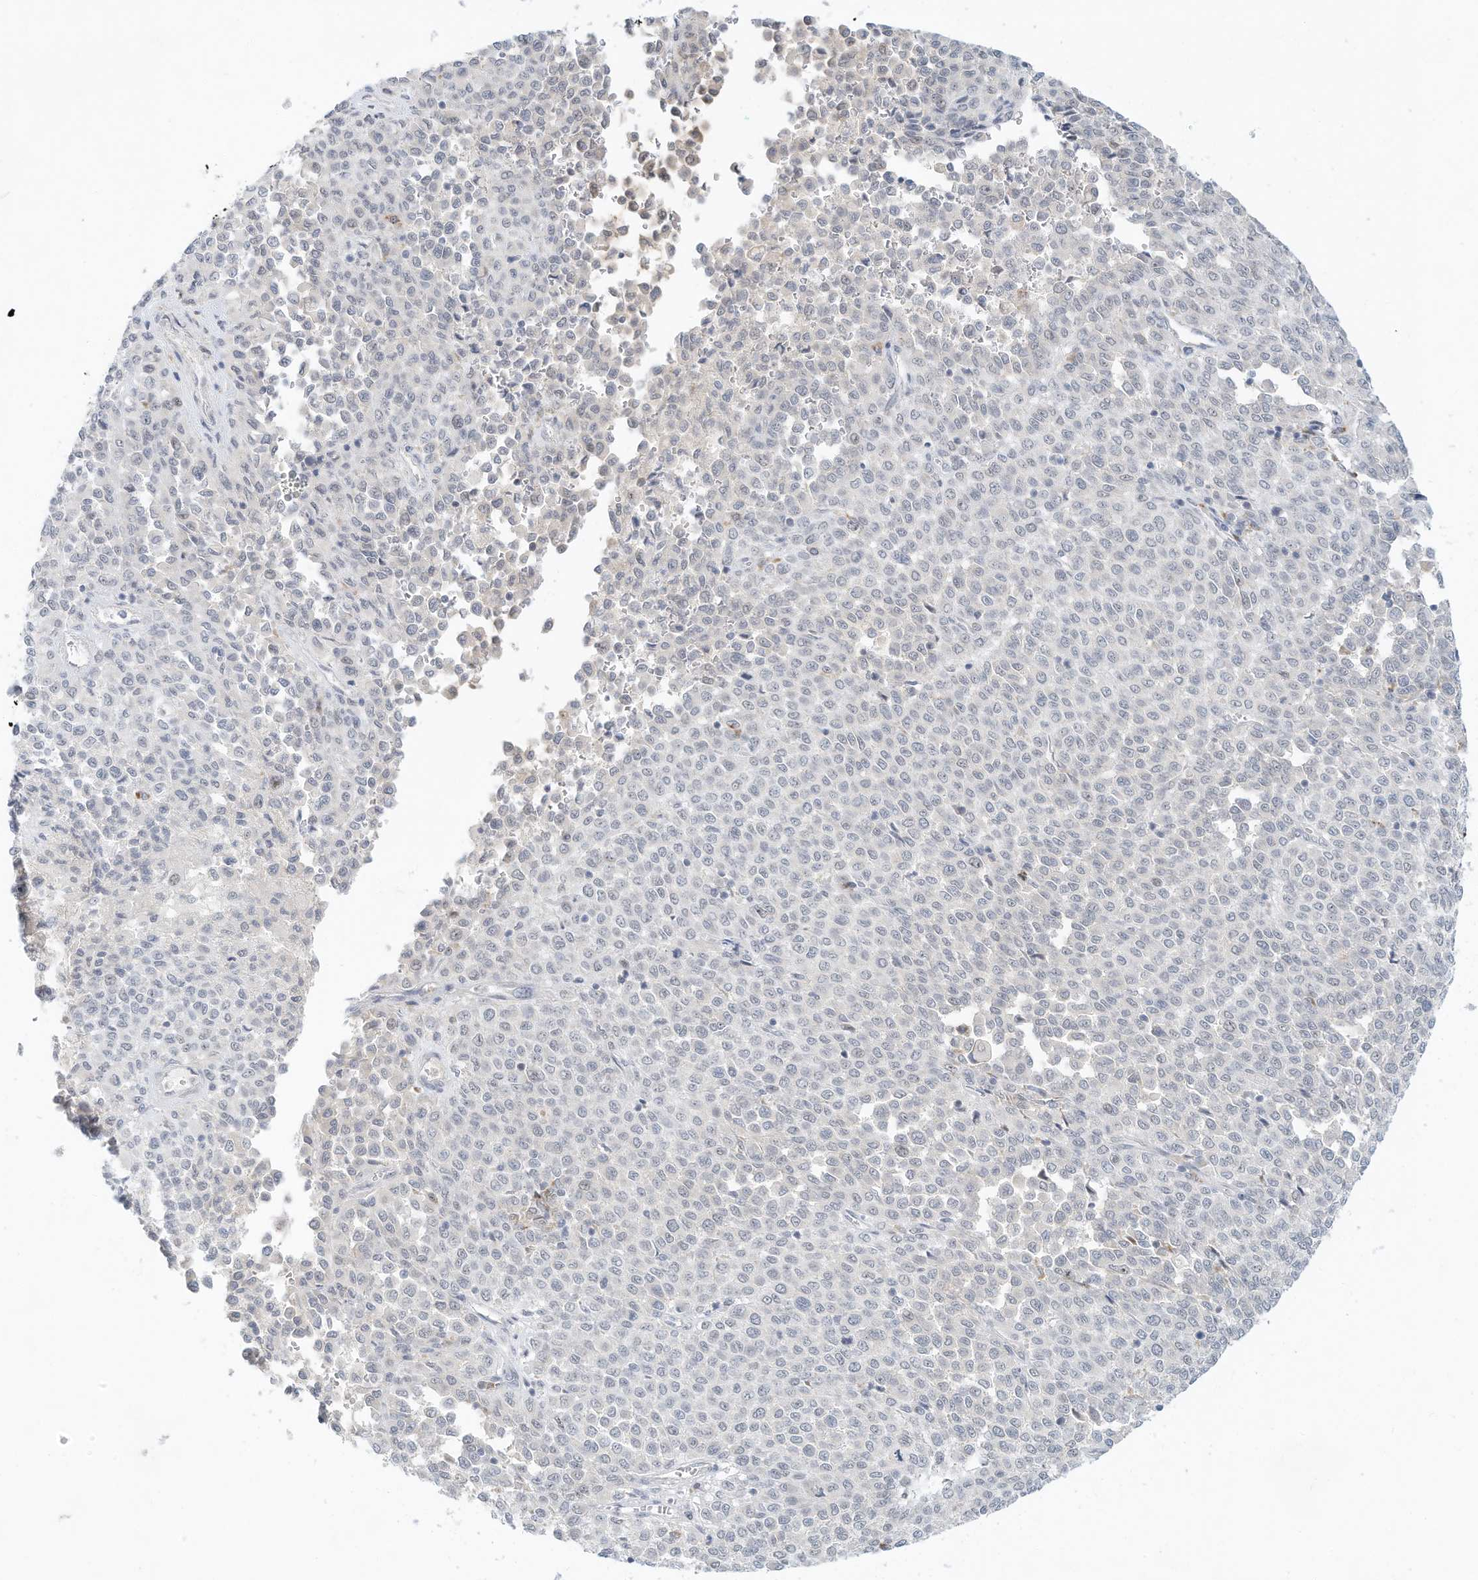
{"staining": {"intensity": "negative", "quantity": "none", "location": "none"}, "tissue": "melanoma", "cell_type": "Tumor cells", "image_type": "cancer", "snomed": [{"axis": "morphology", "description": "Malignant melanoma, Metastatic site"}, {"axis": "topography", "description": "Pancreas"}], "caption": "Melanoma was stained to show a protein in brown. There is no significant expression in tumor cells. (Immunohistochemistry (ihc), brightfield microscopy, high magnification).", "gene": "PAK6", "patient": {"sex": "female", "age": 30}}